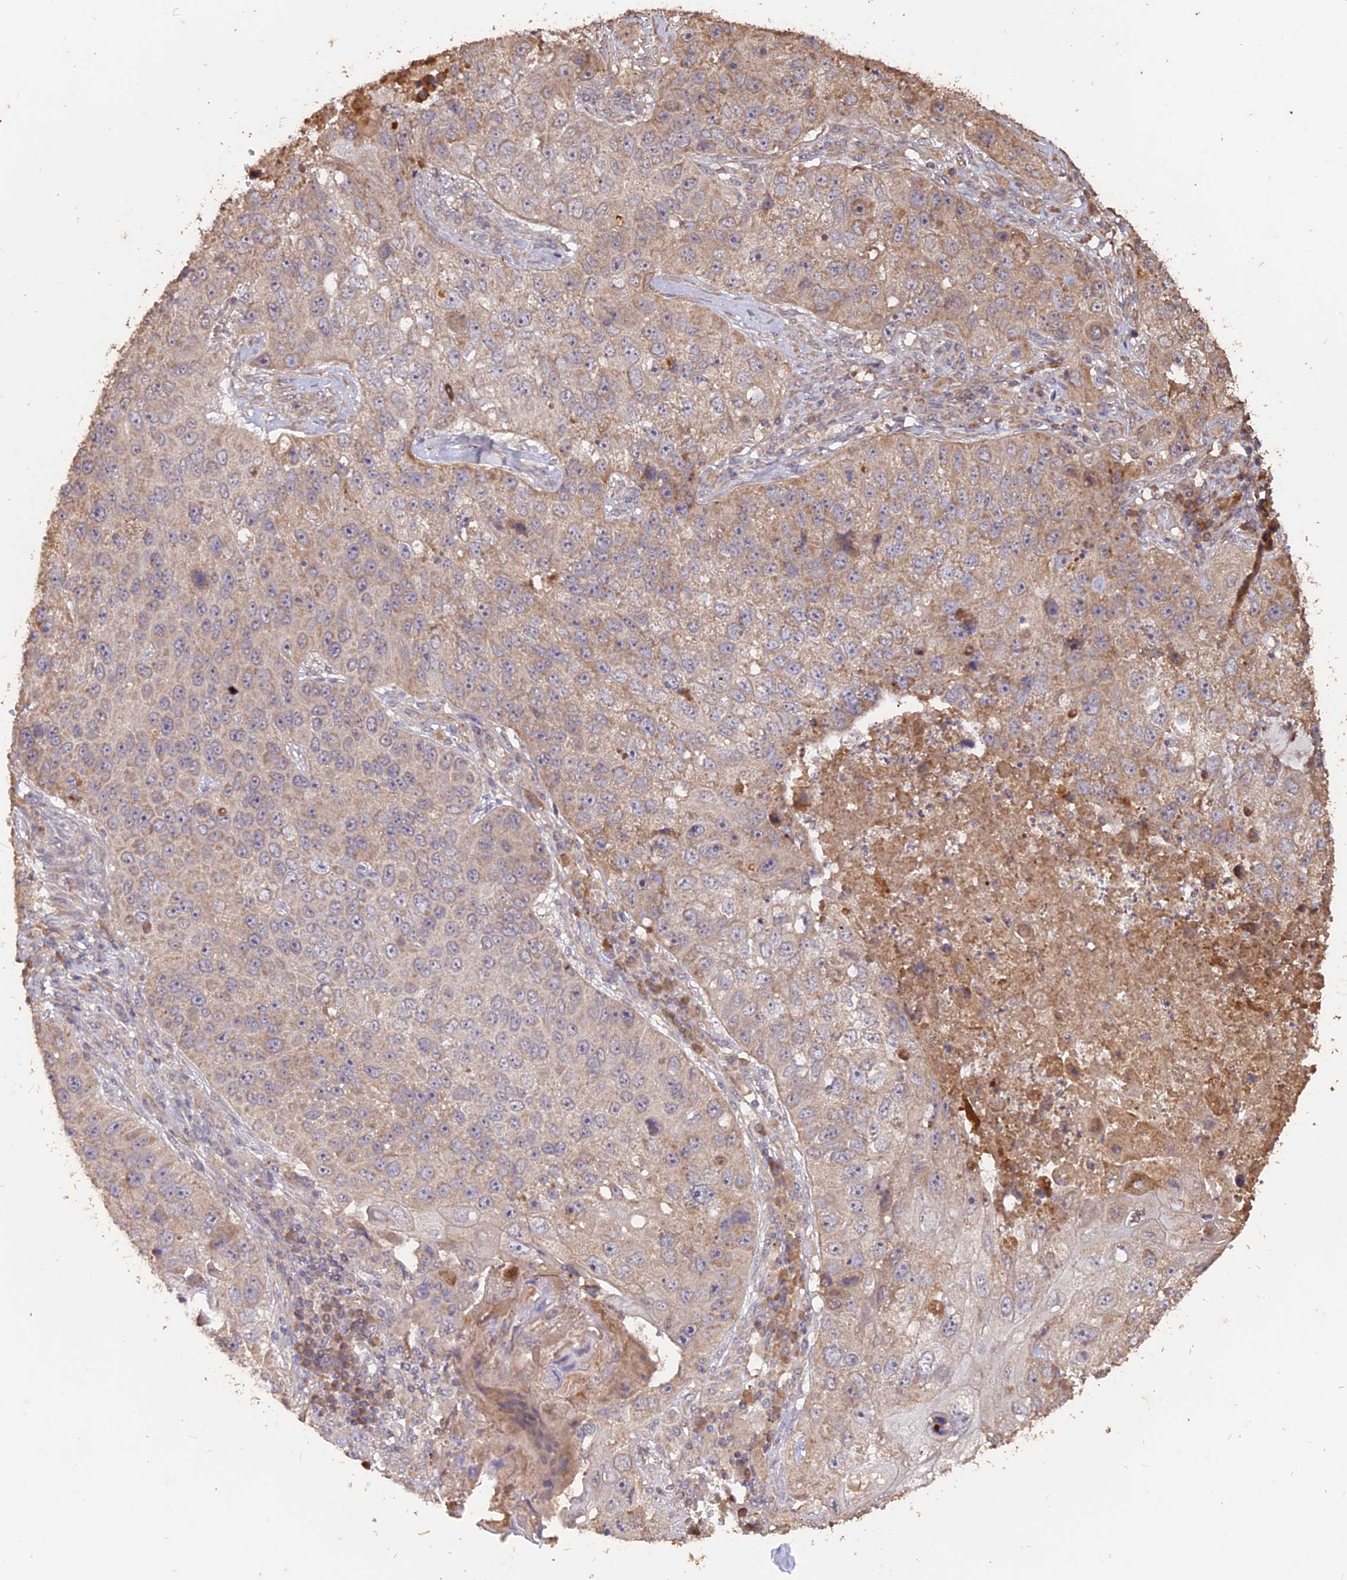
{"staining": {"intensity": "weak", "quantity": "<25%", "location": "cytoplasmic/membranous"}, "tissue": "lung cancer", "cell_type": "Tumor cells", "image_type": "cancer", "snomed": [{"axis": "morphology", "description": "Squamous cell carcinoma, NOS"}, {"axis": "topography", "description": "Lung"}], "caption": "Micrograph shows no protein expression in tumor cells of lung cancer tissue.", "gene": "LAYN", "patient": {"sex": "male", "age": 61}}